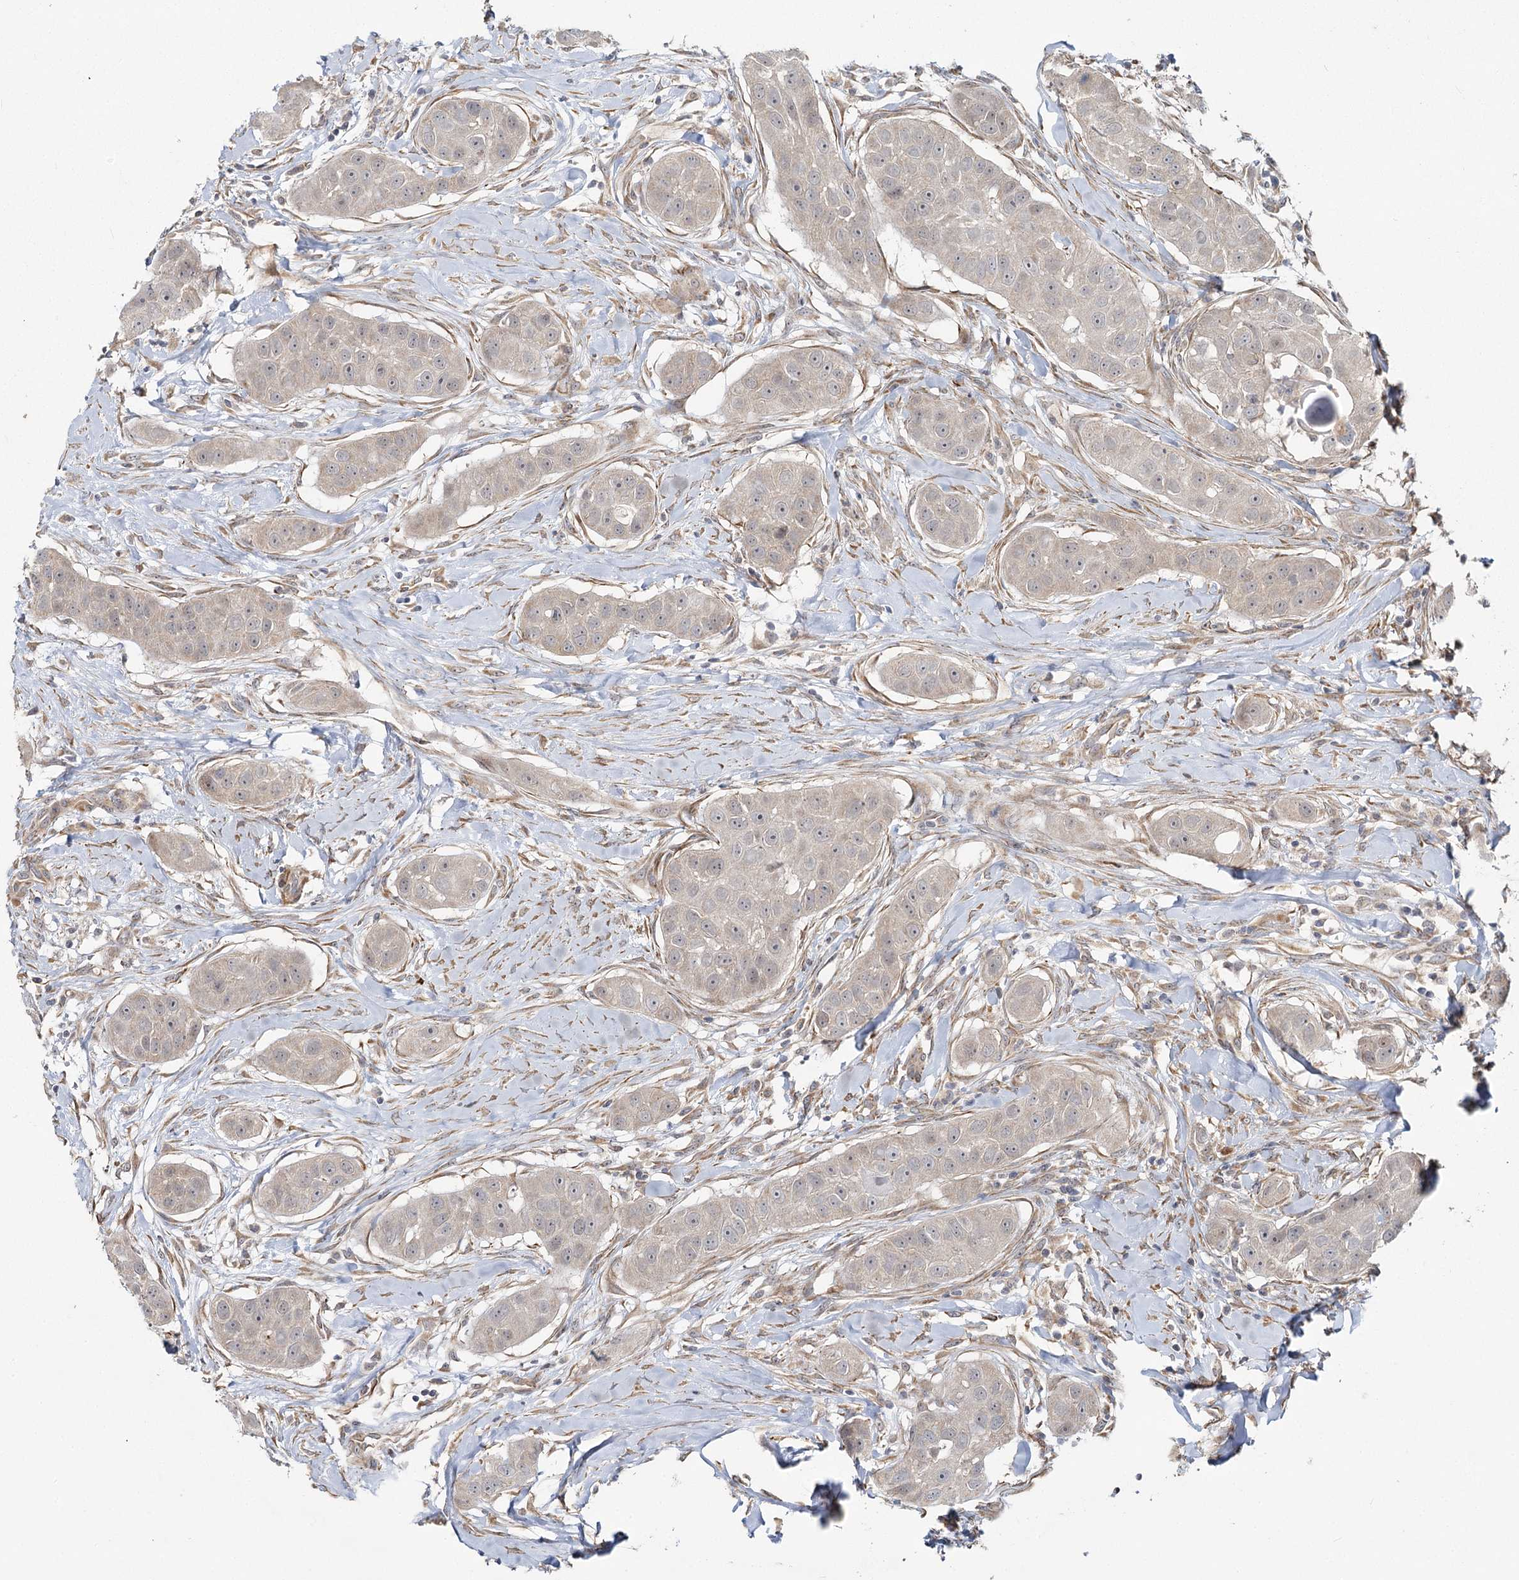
{"staining": {"intensity": "negative", "quantity": "none", "location": "none"}, "tissue": "head and neck cancer", "cell_type": "Tumor cells", "image_type": "cancer", "snomed": [{"axis": "morphology", "description": "Normal tissue, NOS"}, {"axis": "morphology", "description": "Squamous cell carcinoma, NOS"}, {"axis": "topography", "description": "Skeletal muscle"}, {"axis": "topography", "description": "Head-Neck"}], "caption": "Immunohistochemical staining of head and neck squamous cell carcinoma displays no significant staining in tumor cells.", "gene": "TBC1D9B", "patient": {"sex": "male", "age": 51}}